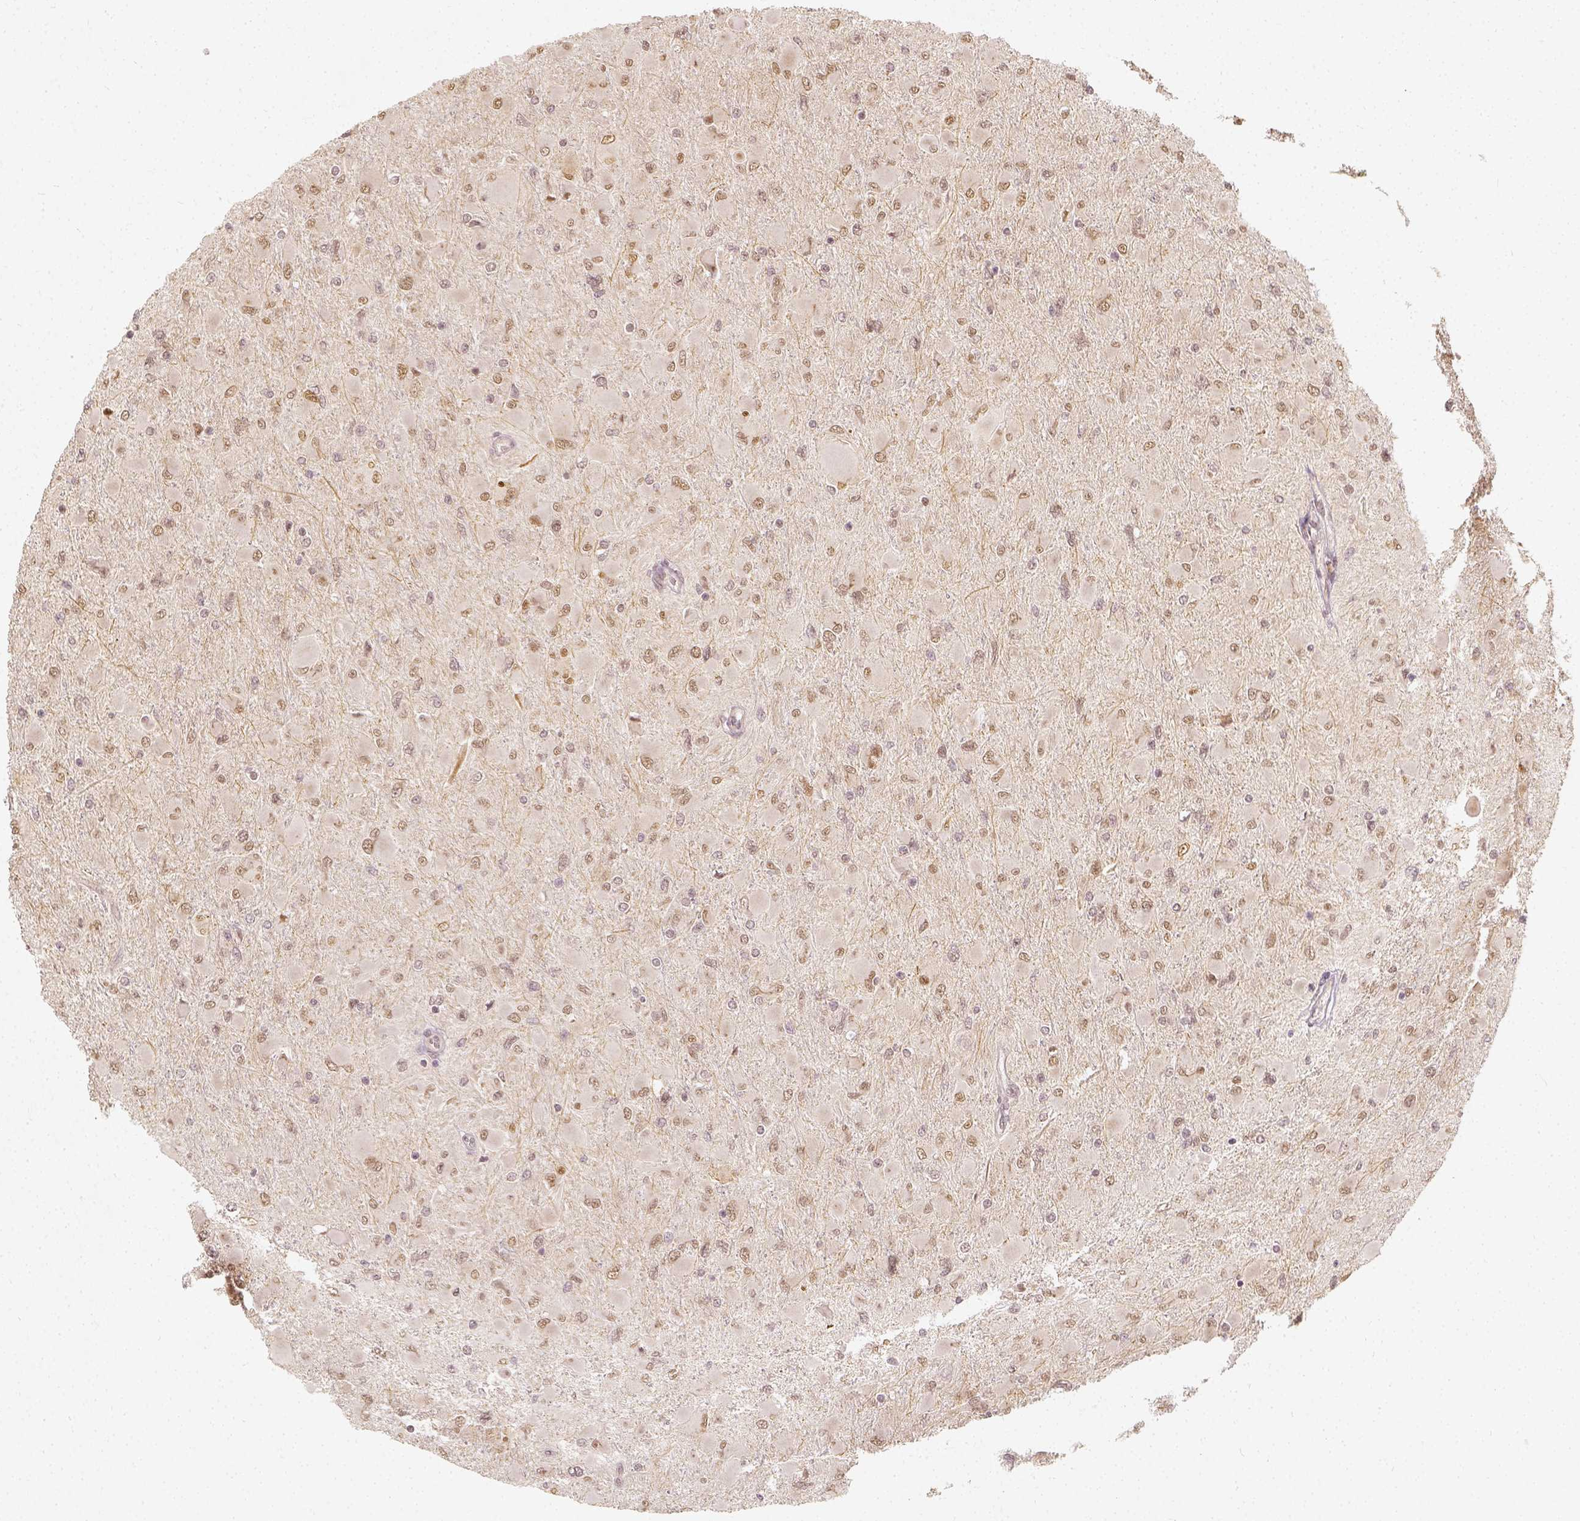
{"staining": {"intensity": "weak", "quantity": ">75%", "location": "nuclear"}, "tissue": "glioma", "cell_type": "Tumor cells", "image_type": "cancer", "snomed": [{"axis": "morphology", "description": "Glioma, malignant, High grade"}, {"axis": "topography", "description": "Cerebral cortex"}], "caption": "Human malignant high-grade glioma stained for a protein (brown) exhibits weak nuclear positive staining in approximately >75% of tumor cells.", "gene": "ZMAT3", "patient": {"sex": "female", "age": 36}}